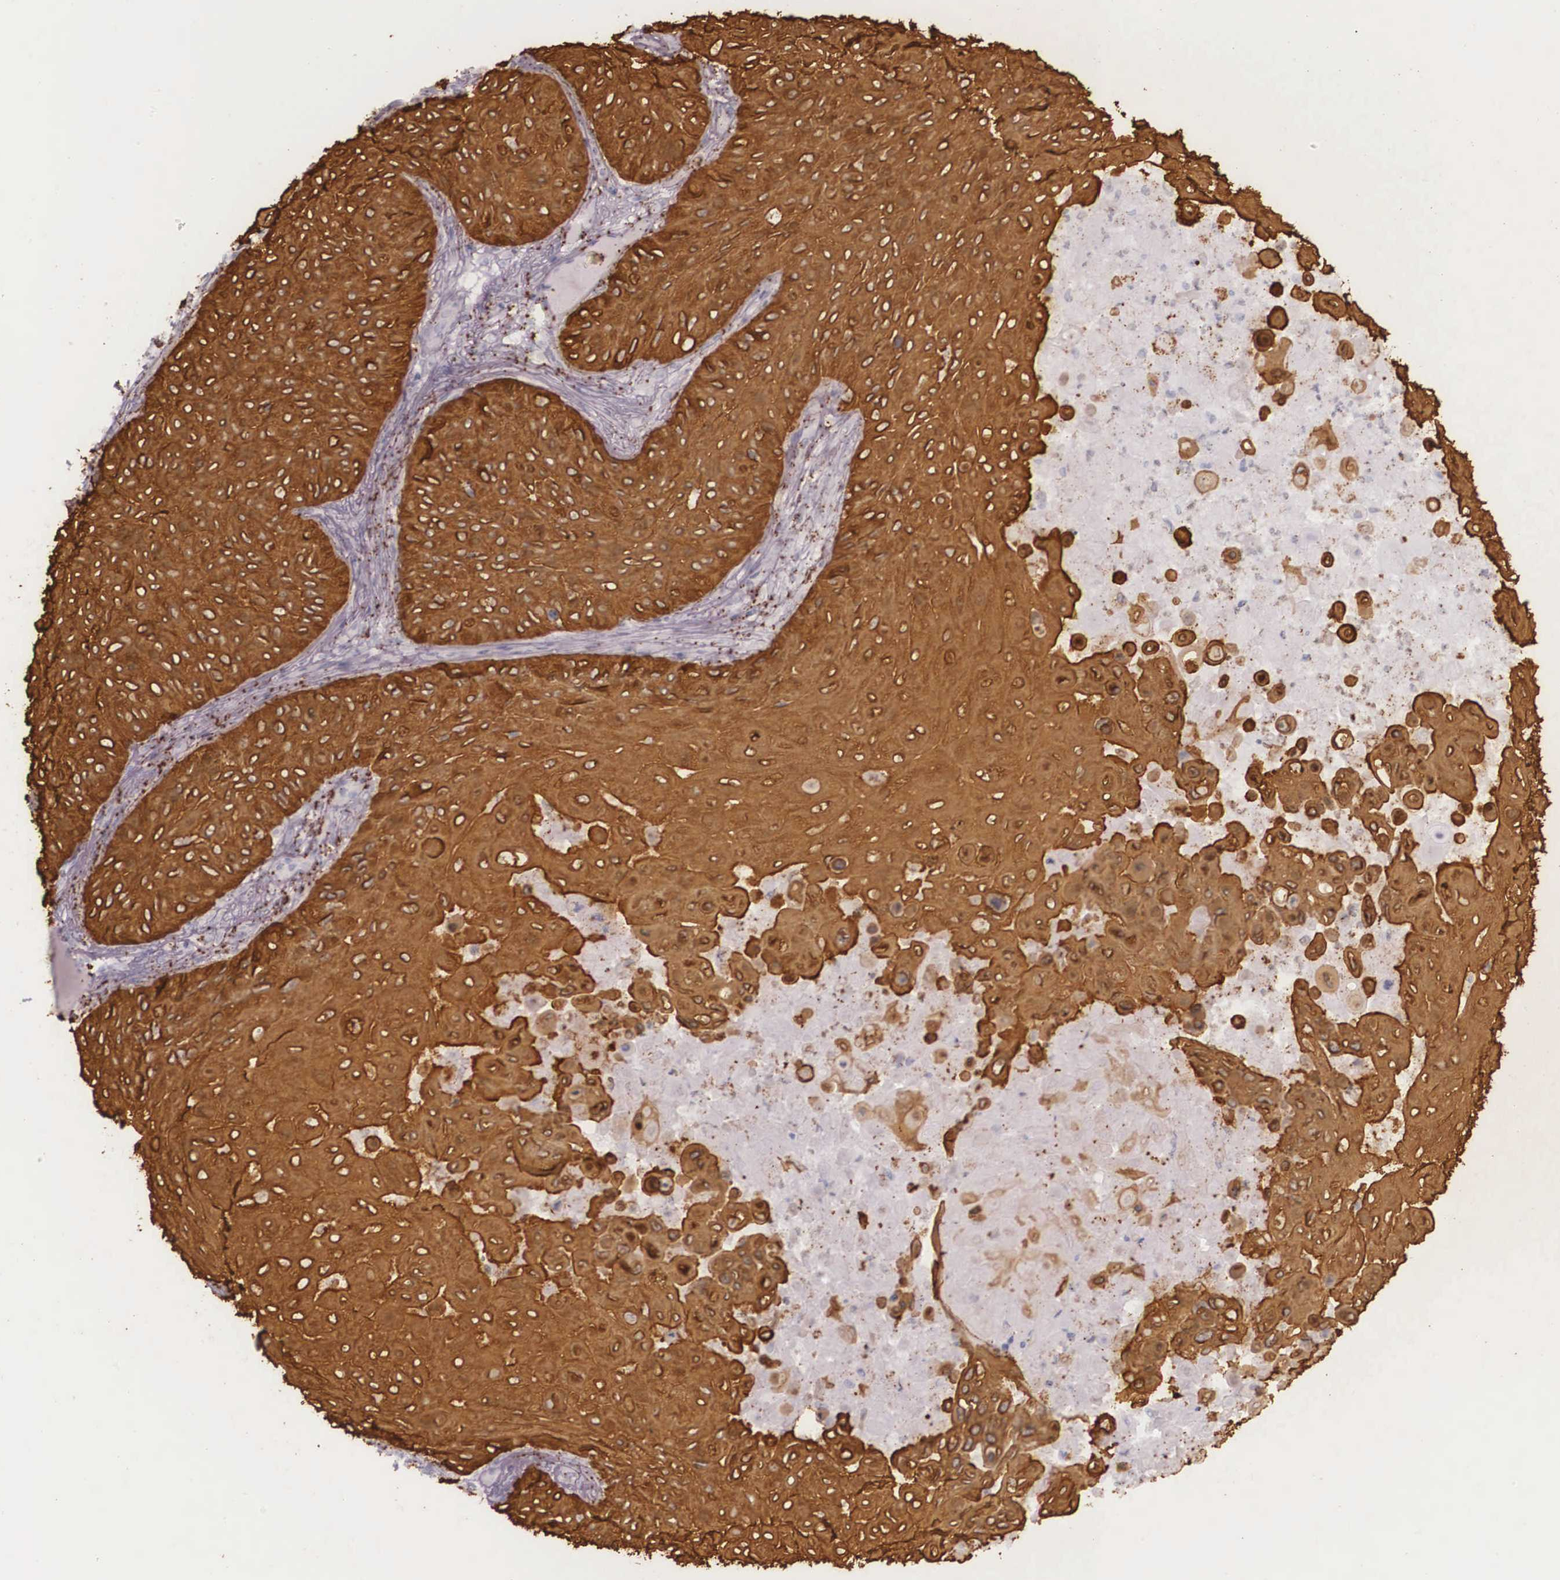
{"staining": {"intensity": "strong", "quantity": ">75%", "location": "cytoplasmic/membranous"}, "tissue": "skin cancer", "cell_type": "Tumor cells", "image_type": "cancer", "snomed": [{"axis": "morphology", "description": "Squamous cell carcinoma, NOS"}, {"axis": "topography", "description": "Skin"}], "caption": "Immunohistochemical staining of skin squamous cell carcinoma reveals high levels of strong cytoplasmic/membranous protein positivity in approximately >75% of tumor cells. (IHC, brightfield microscopy, high magnification).", "gene": "KRT14", "patient": {"sex": "male", "age": 82}}